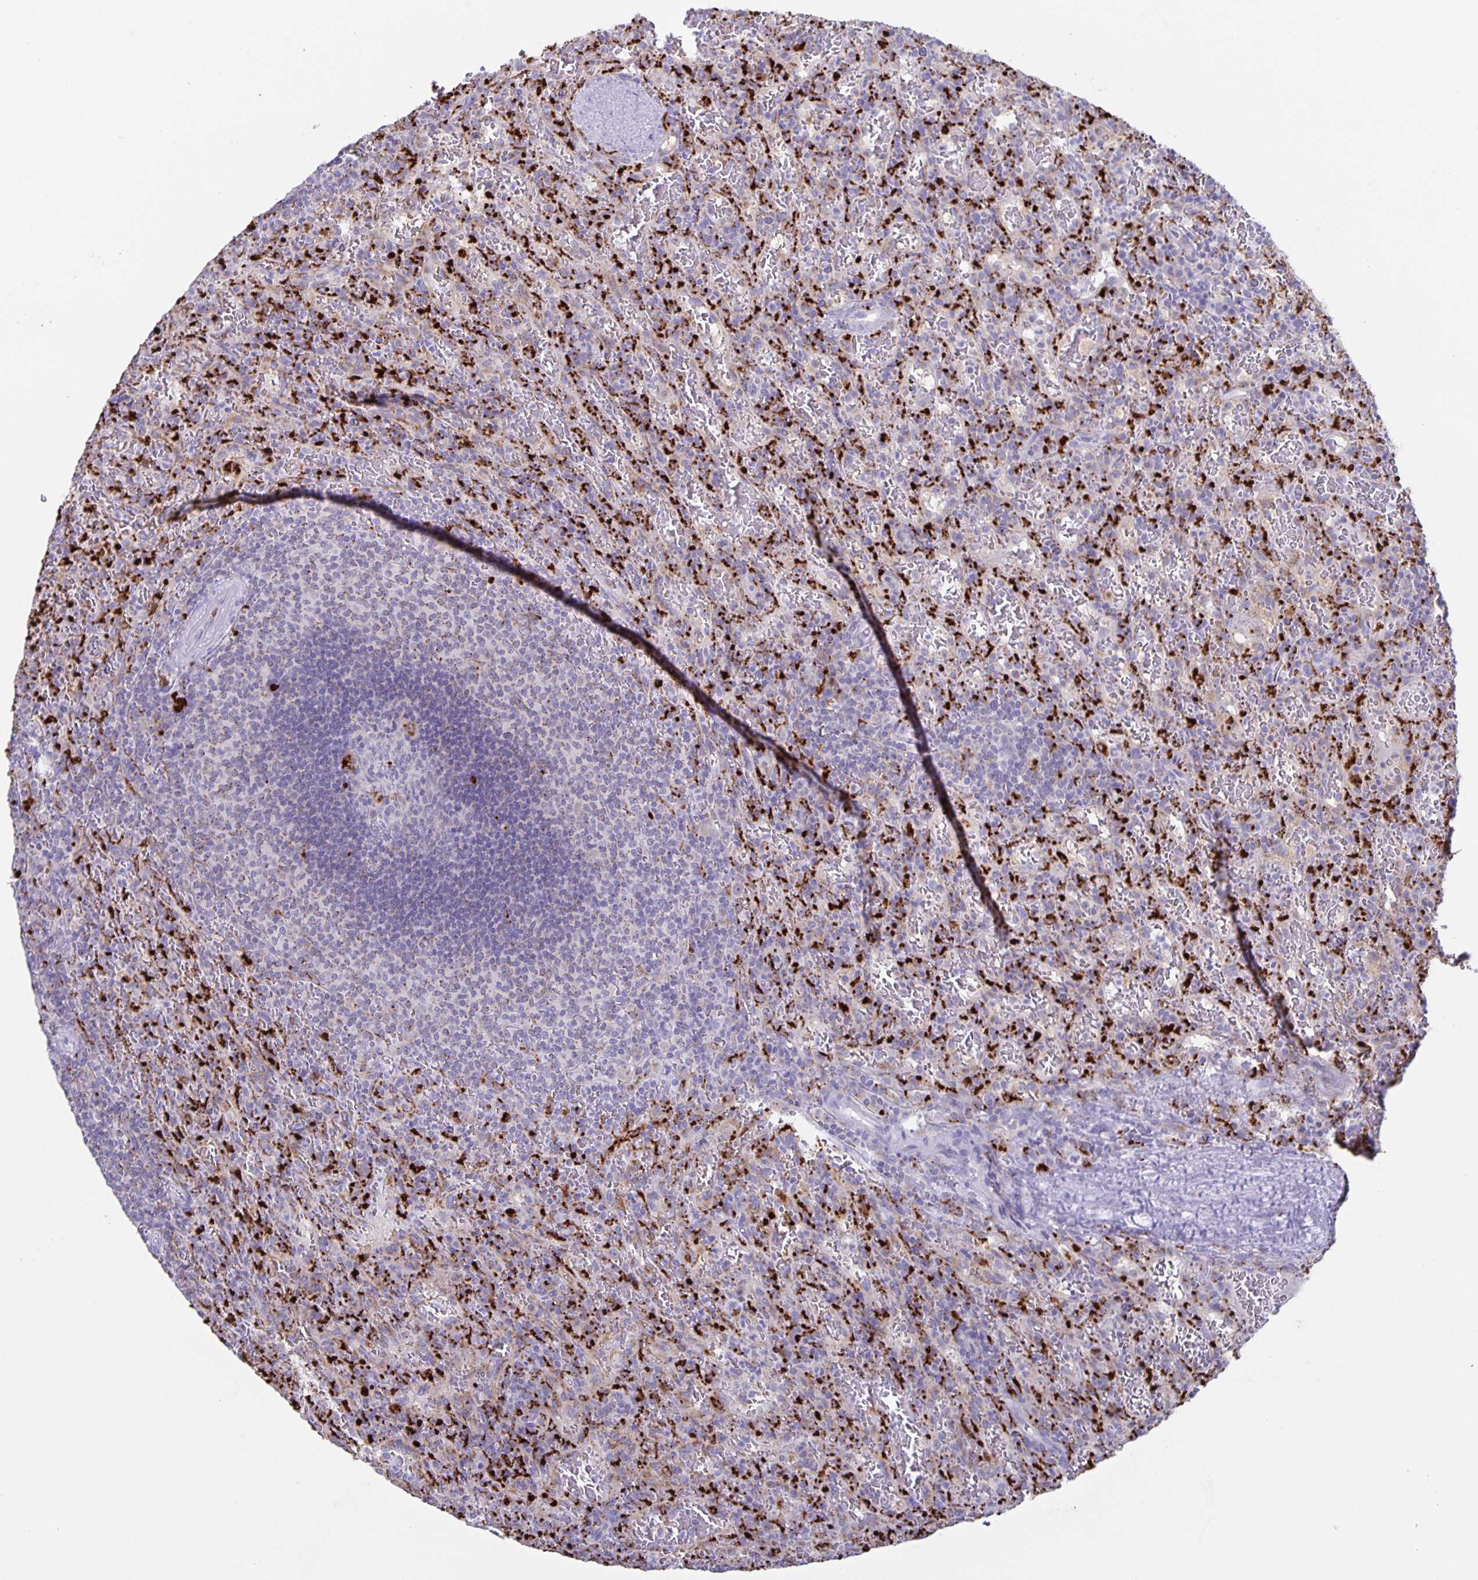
{"staining": {"intensity": "strong", "quantity": "25%-75%", "location": "cytoplasmic/membranous"}, "tissue": "spleen", "cell_type": "Cells in red pulp", "image_type": "normal", "snomed": [{"axis": "morphology", "description": "Normal tissue, NOS"}, {"axis": "topography", "description": "Spleen"}], "caption": "Immunohistochemistry (IHC) of benign human spleen demonstrates high levels of strong cytoplasmic/membranous staining in about 25%-75% of cells in red pulp.", "gene": "LIPA", "patient": {"sex": "male", "age": 57}}